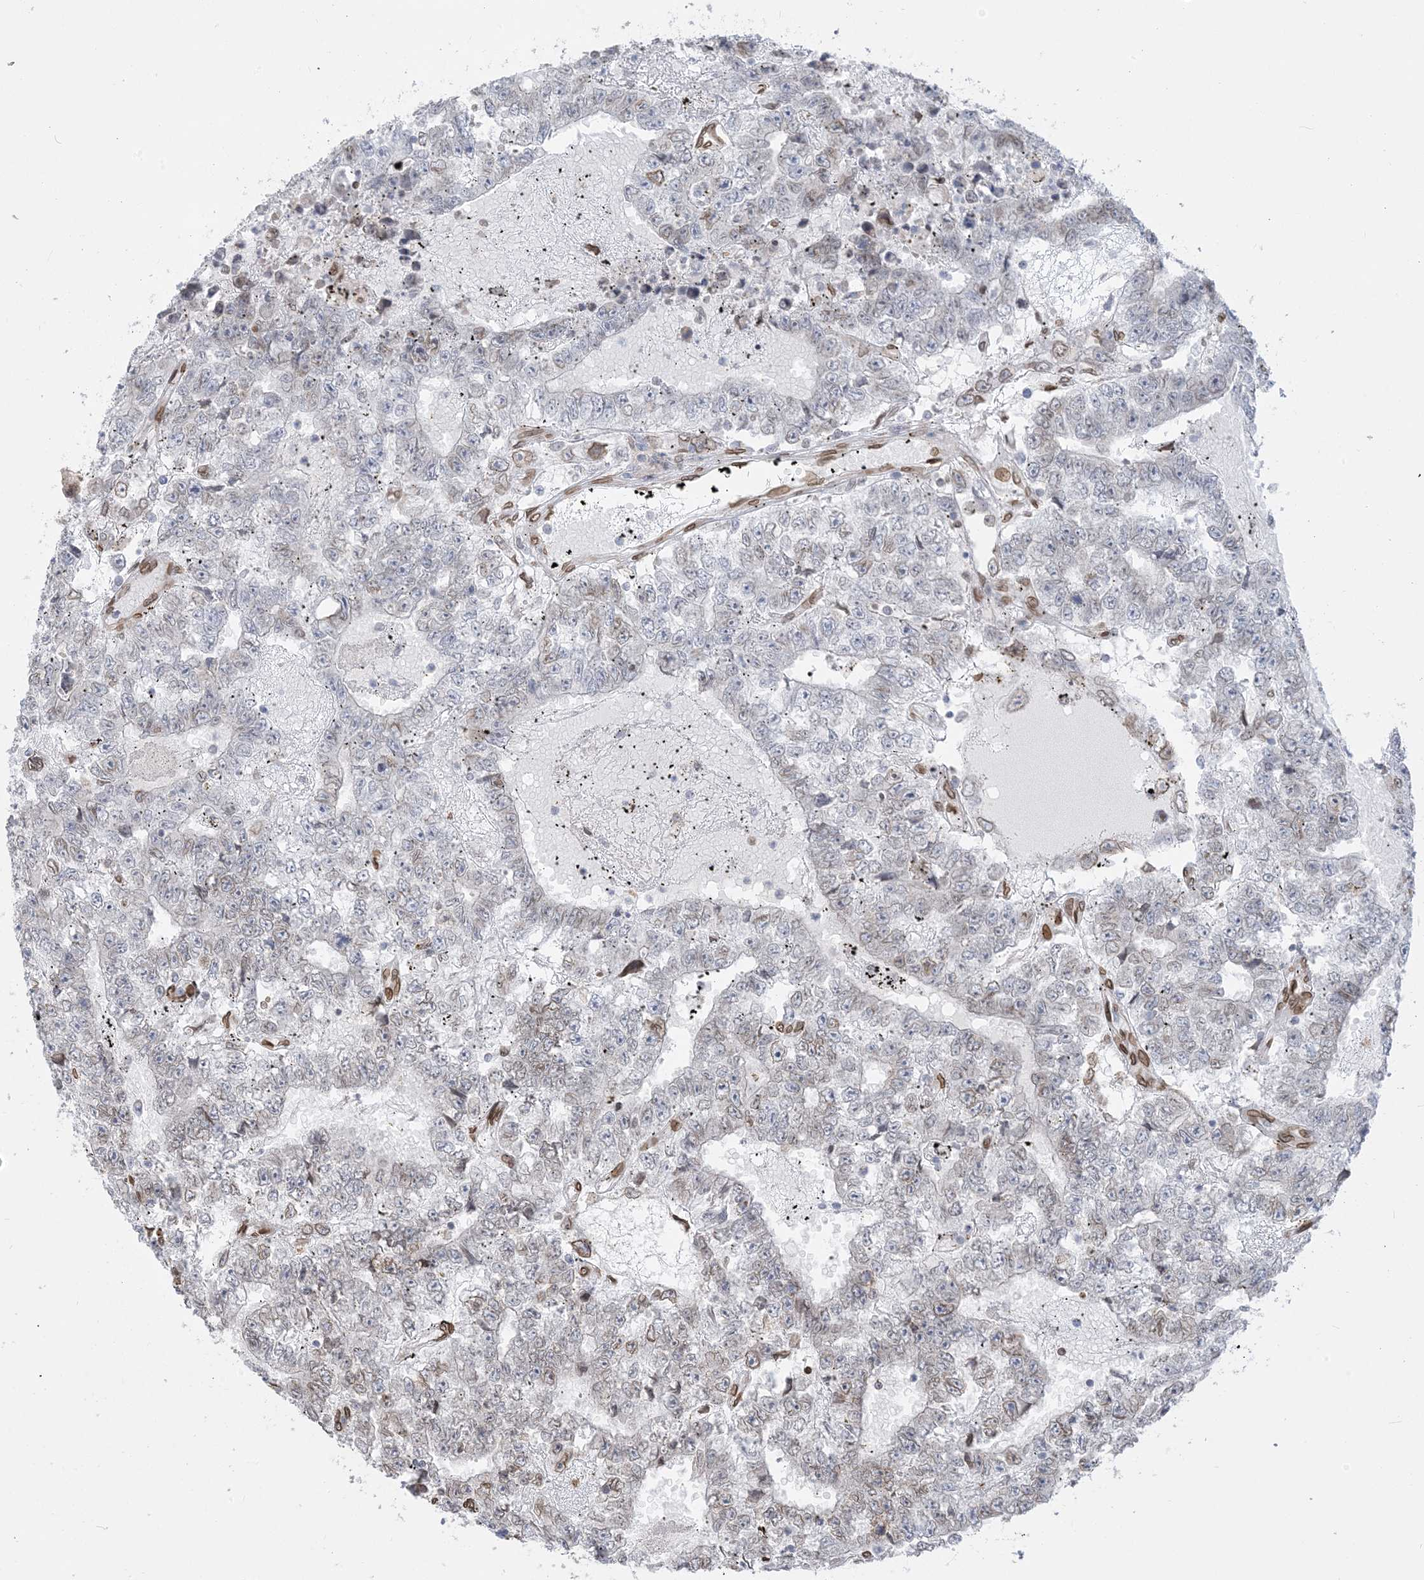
{"staining": {"intensity": "negative", "quantity": "none", "location": "none"}, "tissue": "testis cancer", "cell_type": "Tumor cells", "image_type": "cancer", "snomed": [{"axis": "morphology", "description": "Carcinoma, Embryonal, NOS"}, {"axis": "topography", "description": "Testis"}], "caption": "Immunohistochemistry micrograph of neoplastic tissue: human testis cancer (embryonal carcinoma) stained with DAB (3,3'-diaminobenzidine) demonstrates no significant protein positivity in tumor cells.", "gene": "WWP1", "patient": {"sex": "male", "age": 25}}